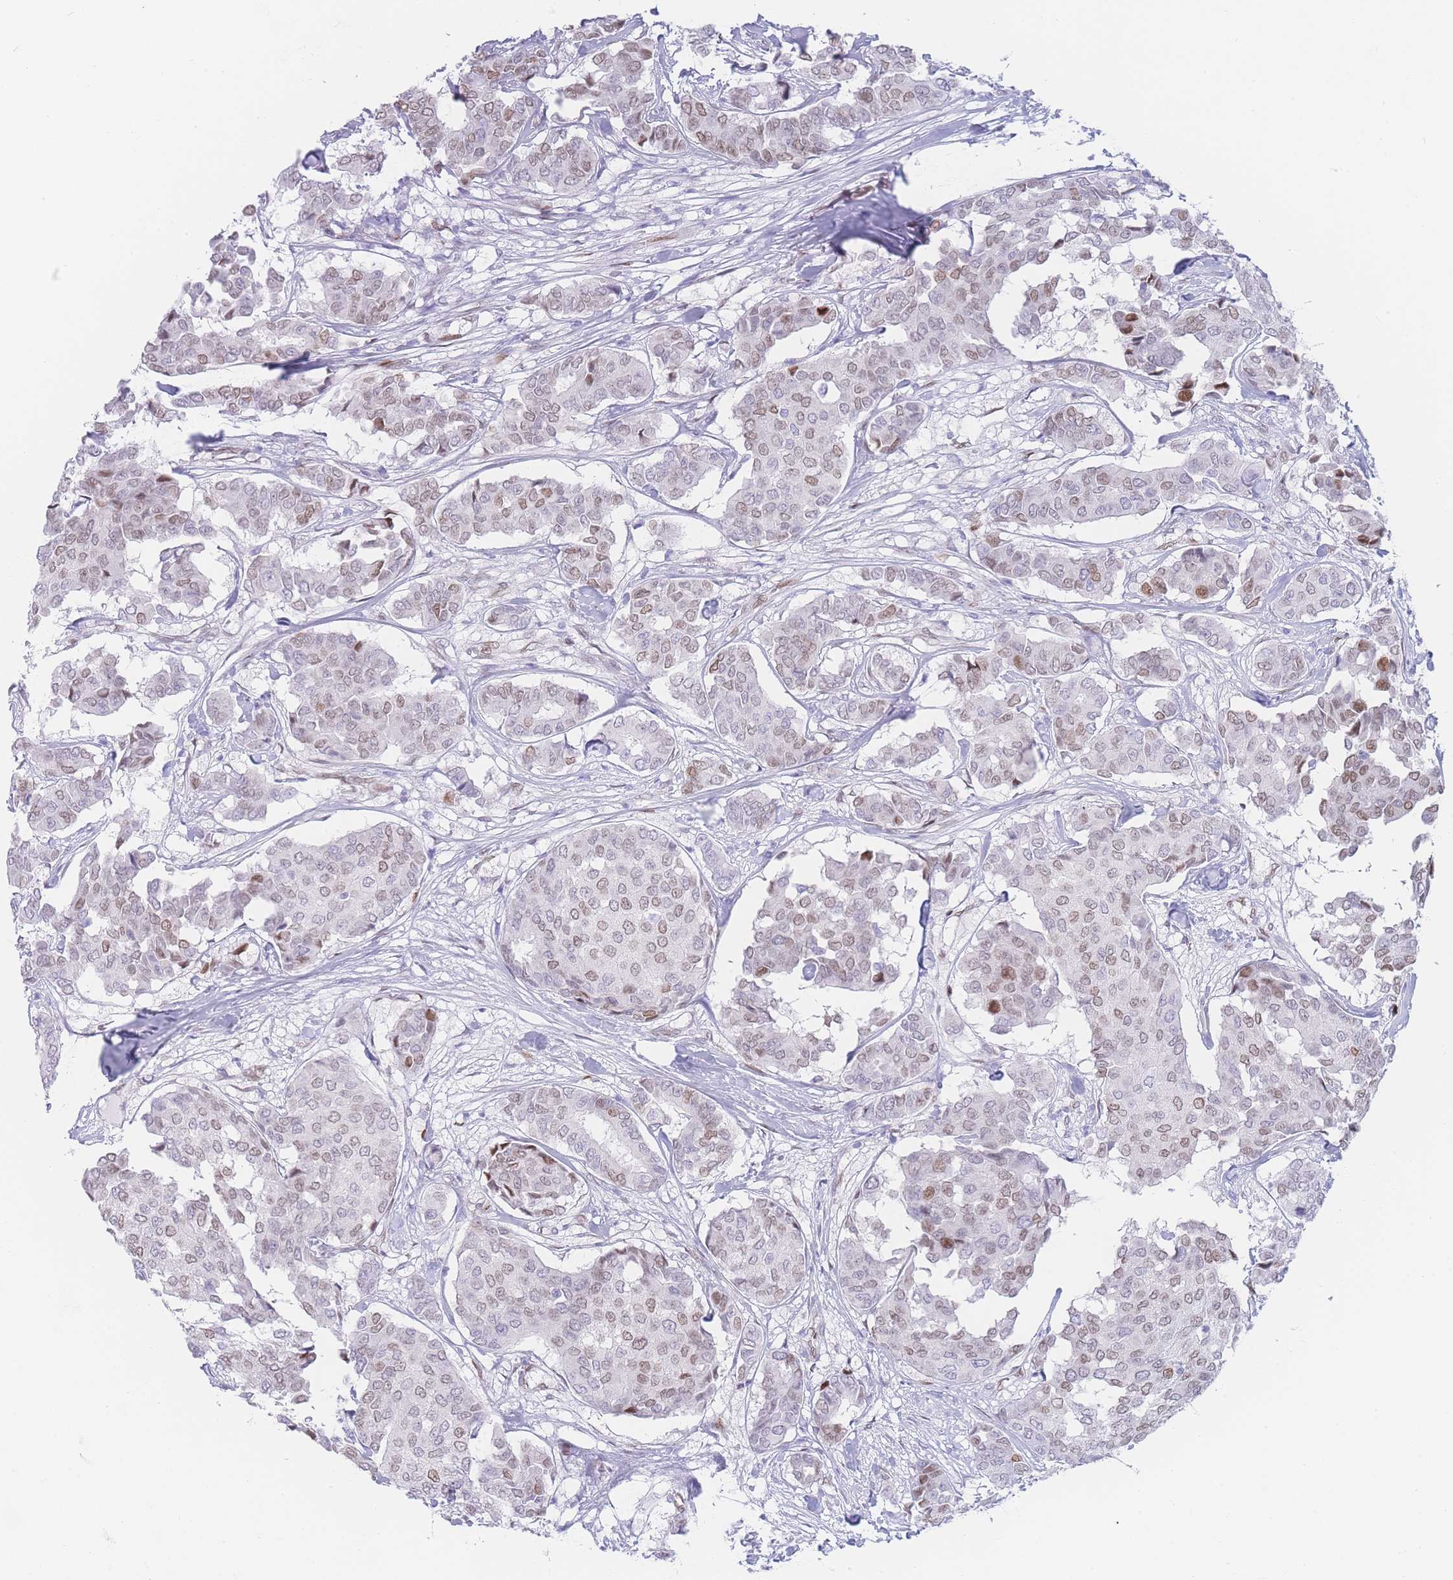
{"staining": {"intensity": "weak", "quantity": ">75%", "location": "nuclear"}, "tissue": "breast cancer", "cell_type": "Tumor cells", "image_type": "cancer", "snomed": [{"axis": "morphology", "description": "Duct carcinoma"}, {"axis": "topography", "description": "Breast"}], "caption": "About >75% of tumor cells in human breast cancer (infiltrating ductal carcinoma) reveal weak nuclear protein expression as visualized by brown immunohistochemical staining.", "gene": "PSMB5", "patient": {"sex": "female", "age": 75}}